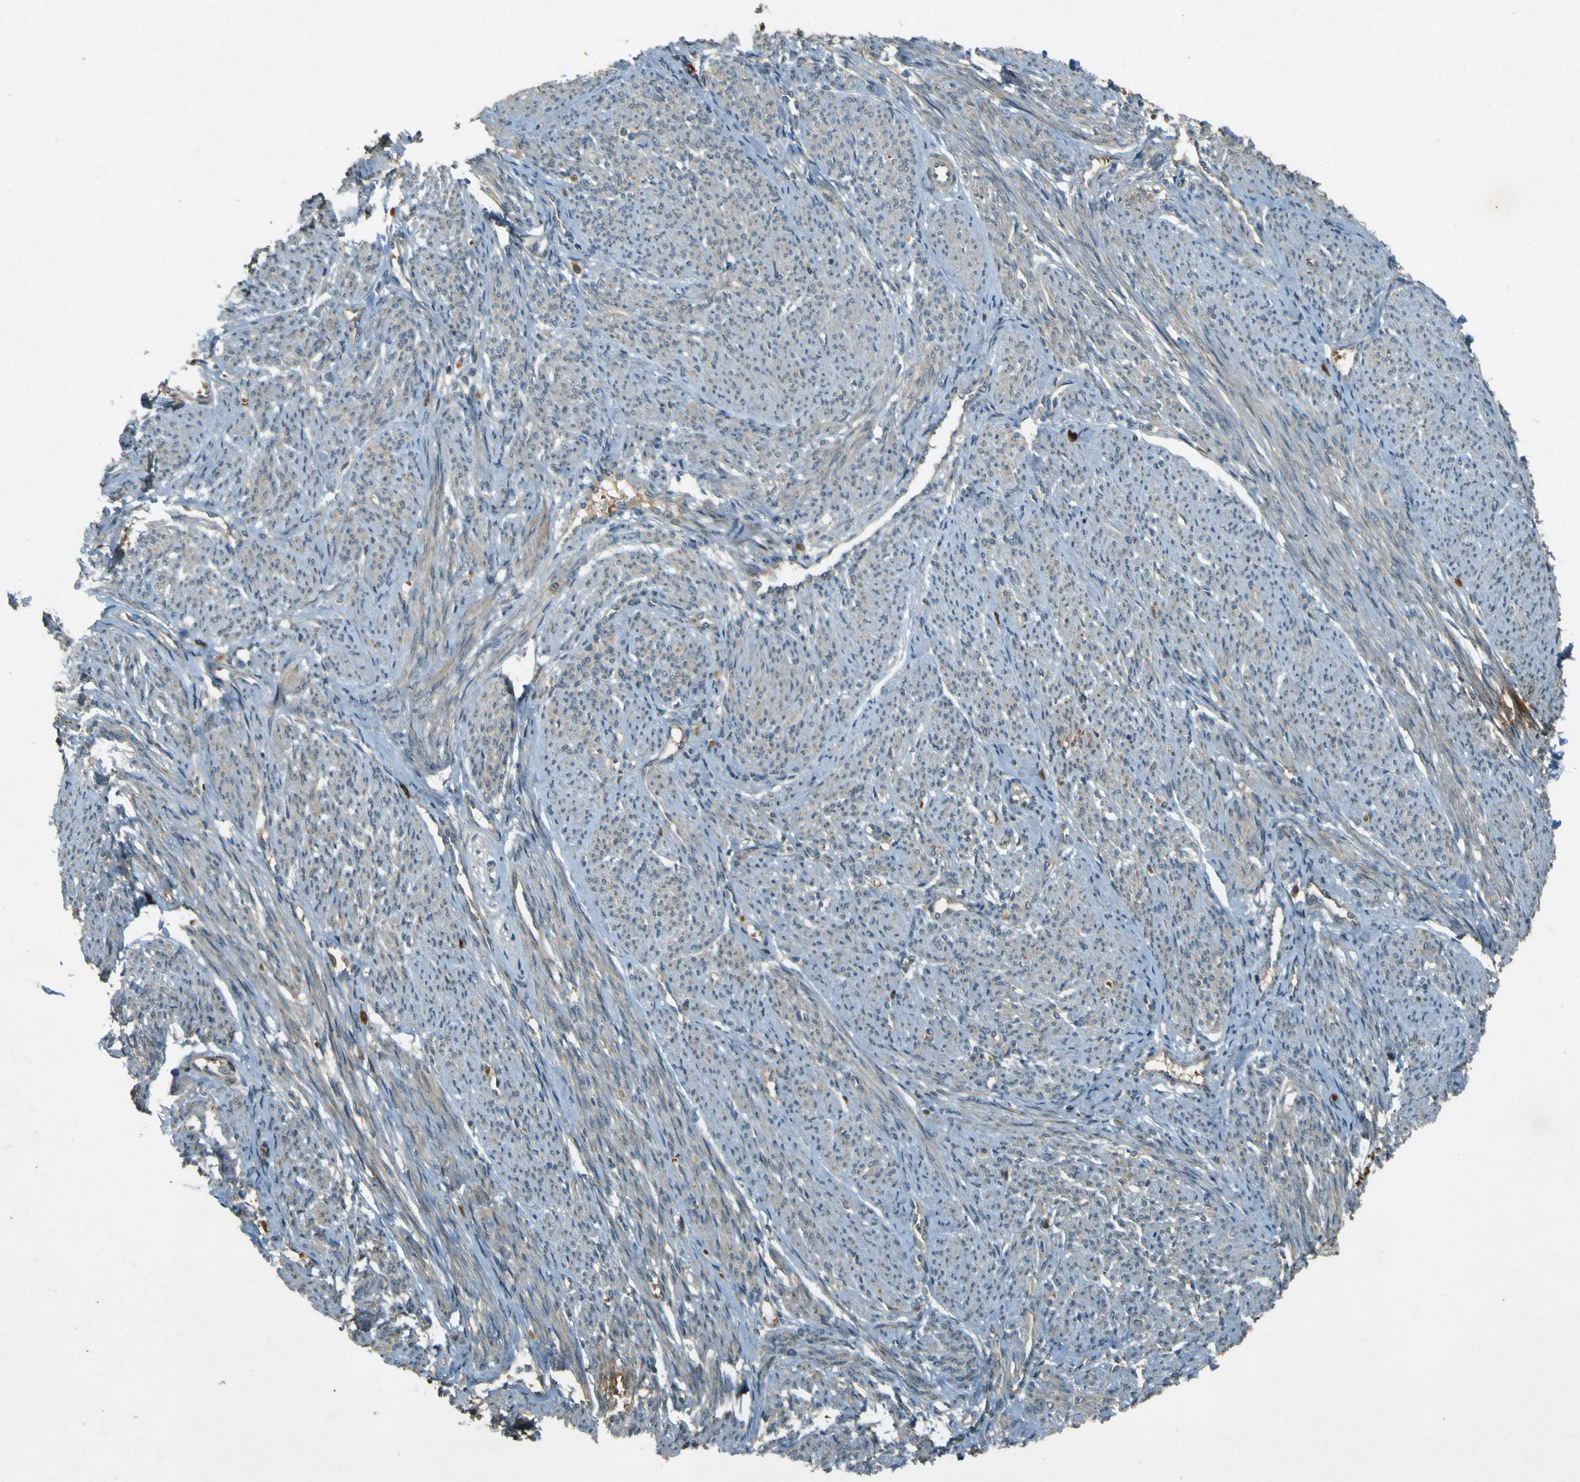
{"staining": {"intensity": "negative", "quantity": "none", "location": "none"}, "tissue": "smooth muscle", "cell_type": "Smooth muscle cells", "image_type": "normal", "snomed": [{"axis": "morphology", "description": "Normal tissue, NOS"}, {"axis": "topography", "description": "Smooth muscle"}], "caption": "Immunohistochemistry micrograph of normal smooth muscle stained for a protein (brown), which exhibits no positivity in smooth muscle cells. (Stains: DAB (3,3'-diaminobenzidine) IHC with hematoxylin counter stain, Microscopy: brightfield microscopy at high magnification).", "gene": "MPDZ", "patient": {"sex": "female", "age": 65}}